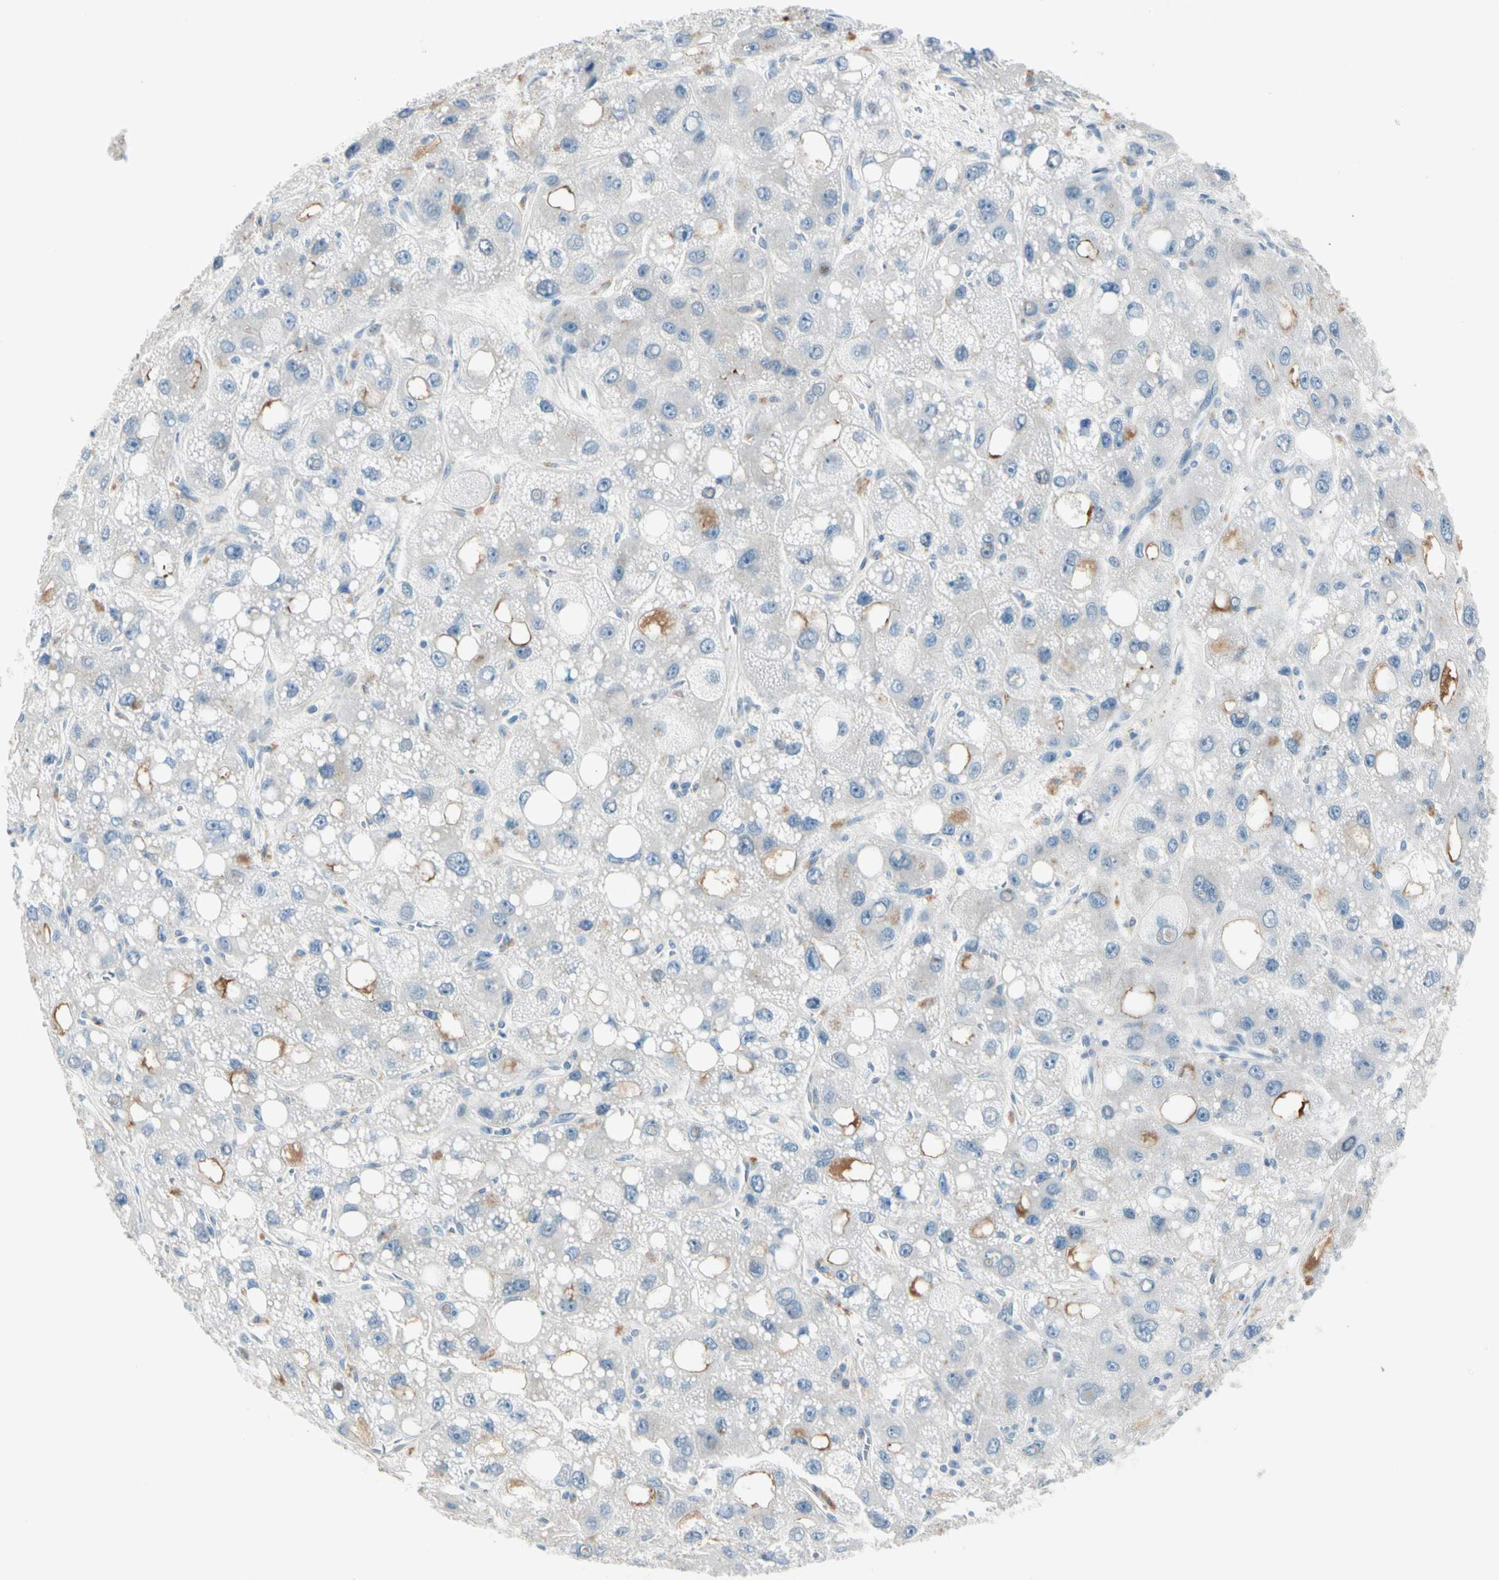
{"staining": {"intensity": "negative", "quantity": "none", "location": "none"}, "tissue": "liver cancer", "cell_type": "Tumor cells", "image_type": "cancer", "snomed": [{"axis": "morphology", "description": "Carcinoma, Hepatocellular, NOS"}, {"axis": "topography", "description": "Liver"}], "caption": "Immunohistochemistry photomicrograph of neoplastic tissue: liver hepatocellular carcinoma stained with DAB (3,3'-diaminobenzidine) reveals no significant protein expression in tumor cells.", "gene": "SERPIND1", "patient": {"sex": "male", "age": 55}}